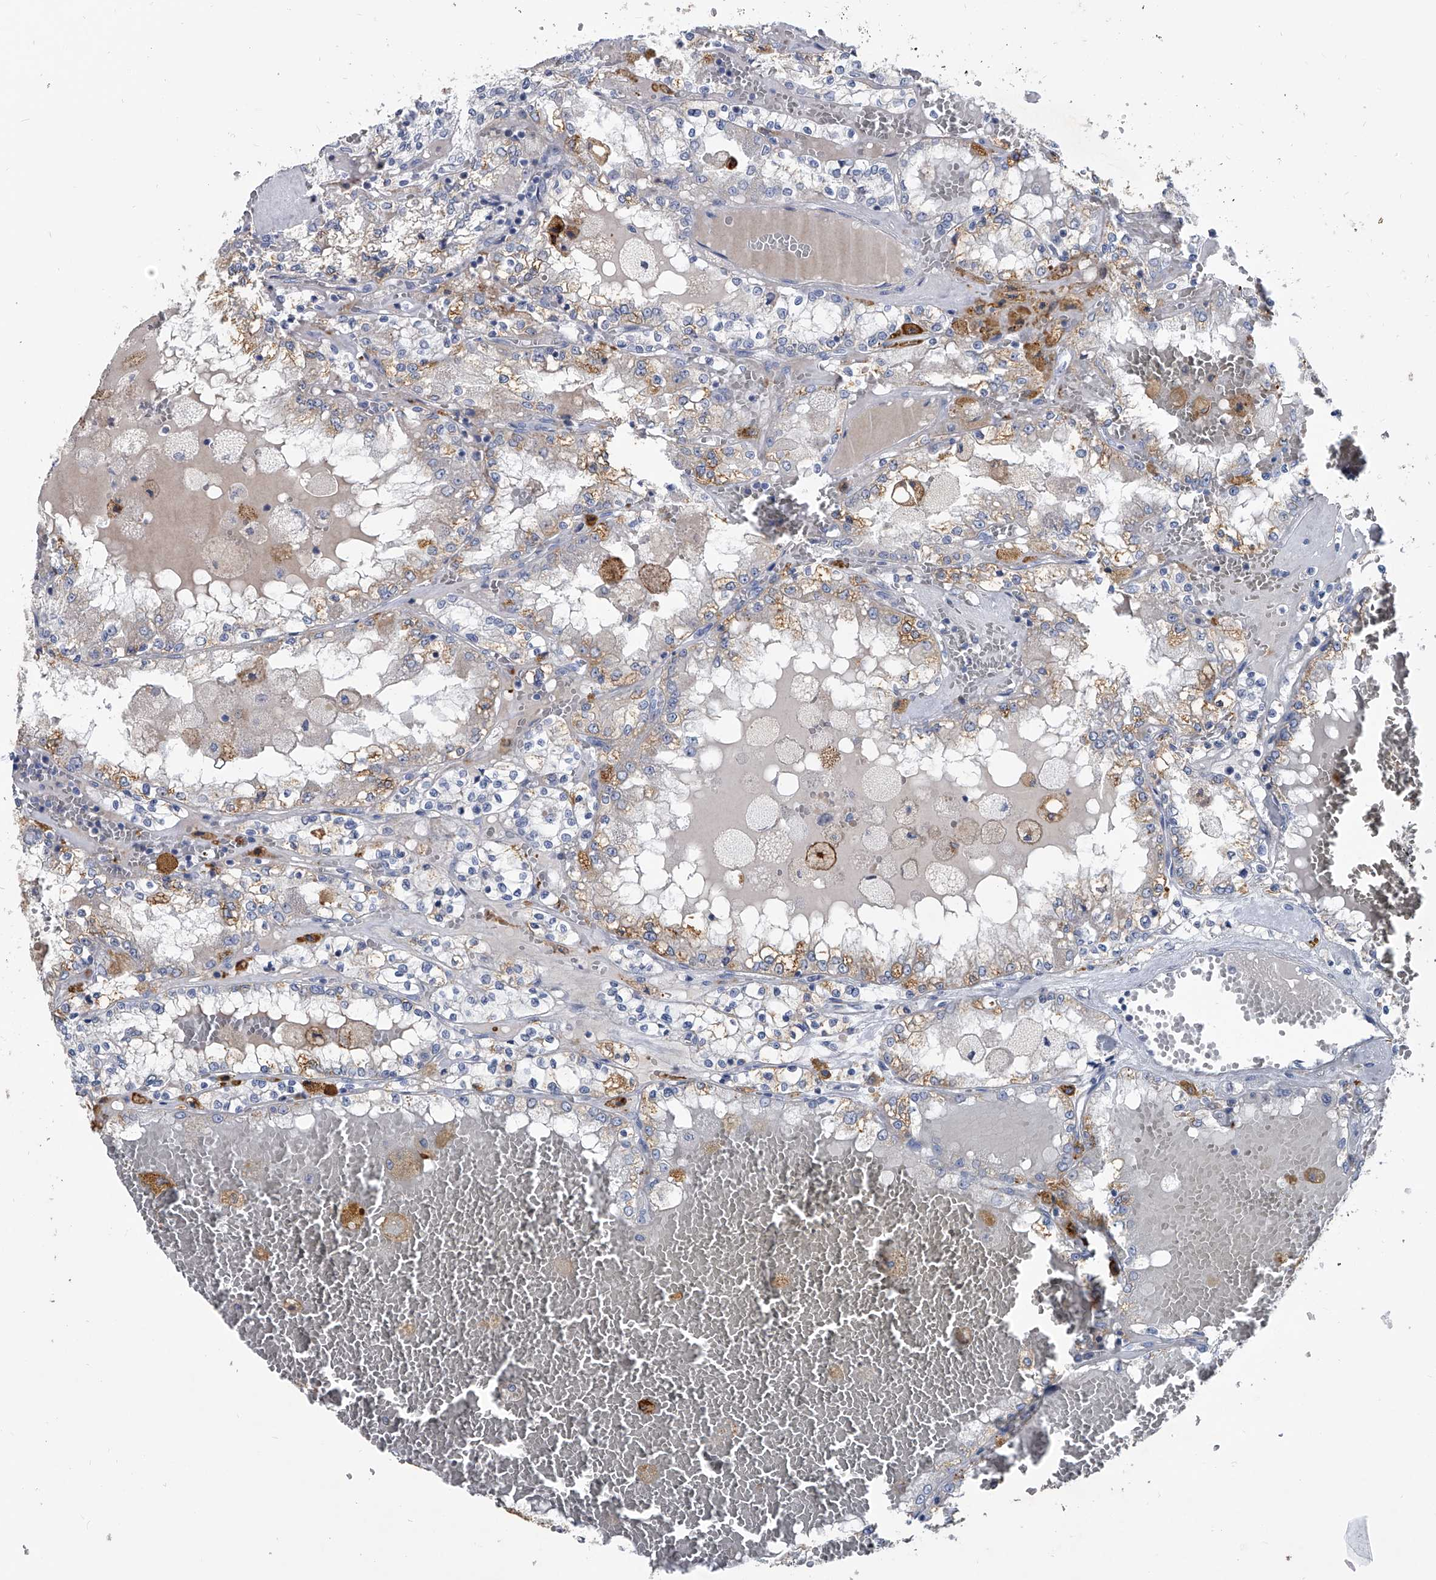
{"staining": {"intensity": "moderate", "quantity": "<25%", "location": "cytoplasmic/membranous"}, "tissue": "renal cancer", "cell_type": "Tumor cells", "image_type": "cancer", "snomed": [{"axis": "morphology", "description": "Adenocarcinoma, NOS"}, {"axis": "topography", "description": "Kidney"}], "caption": "IHC (DAB) staining of renal cancer shows moderate cytoplasmic/membranous protein positivity in approximately <25% of tumor cells. (DAB IHC, brown staining for protein, blue staining for nuclei).", "gene": "SPP1", "patient": {"sex": "female", "age": 56}}